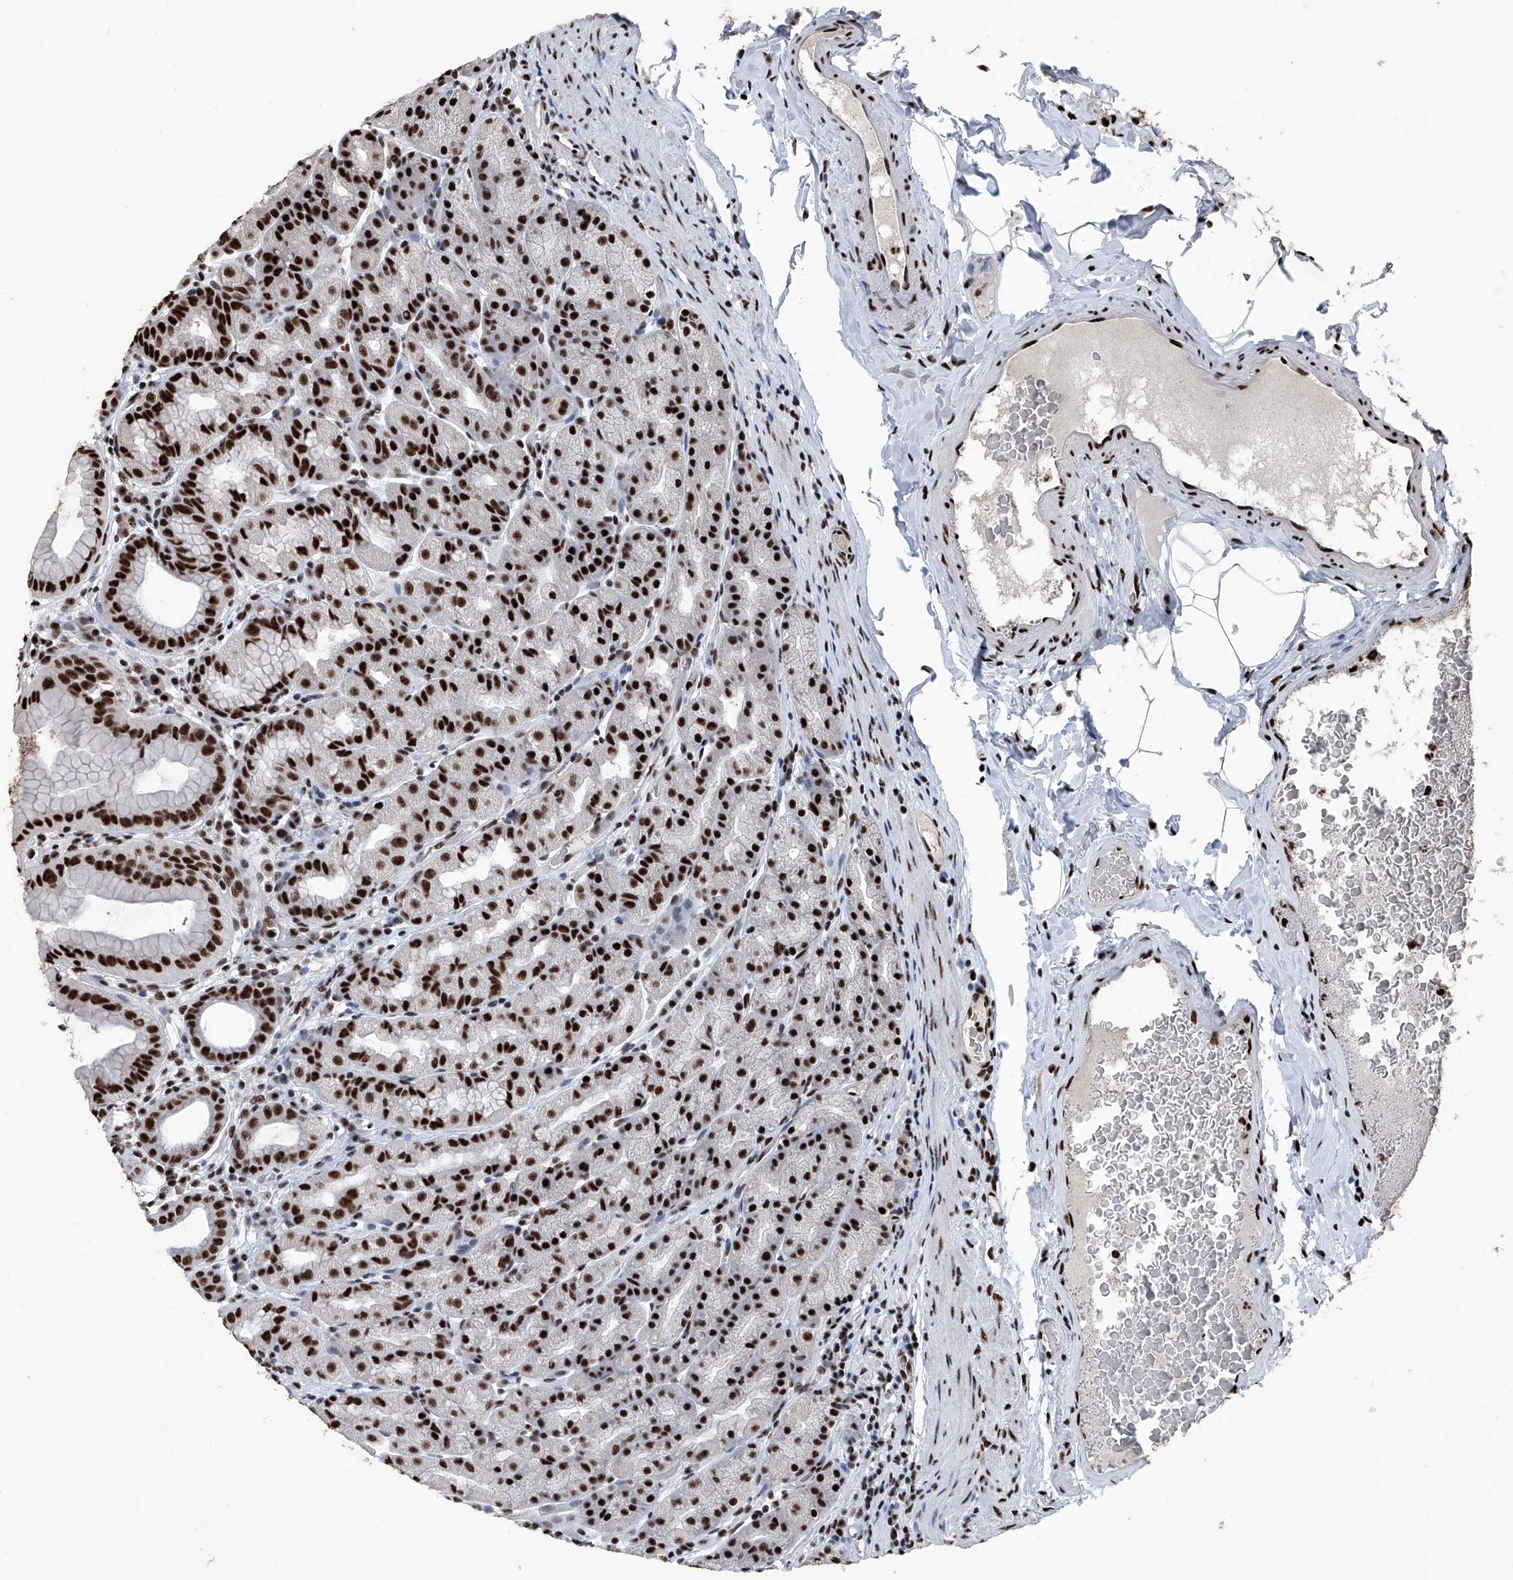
{"staining": {"intensity": "strong", "quantity": ">75%", "location": "nuclear"}, "tissue": "stomach", "cell_type": "Glandular cells", "image_type": "normal", "snomed": [{"axis": "morphology", "description": "Normal tissue, NOS"}, {"axis": "topography", "description": "Stomach, upper"}], "caption": "Stomach stained with immunohistochemistry demonstrates strong nuclear staining in approximately >75% of glandular cells.", "gene": "DDX39B", "patient": {"sex": "male", "age": 68}}